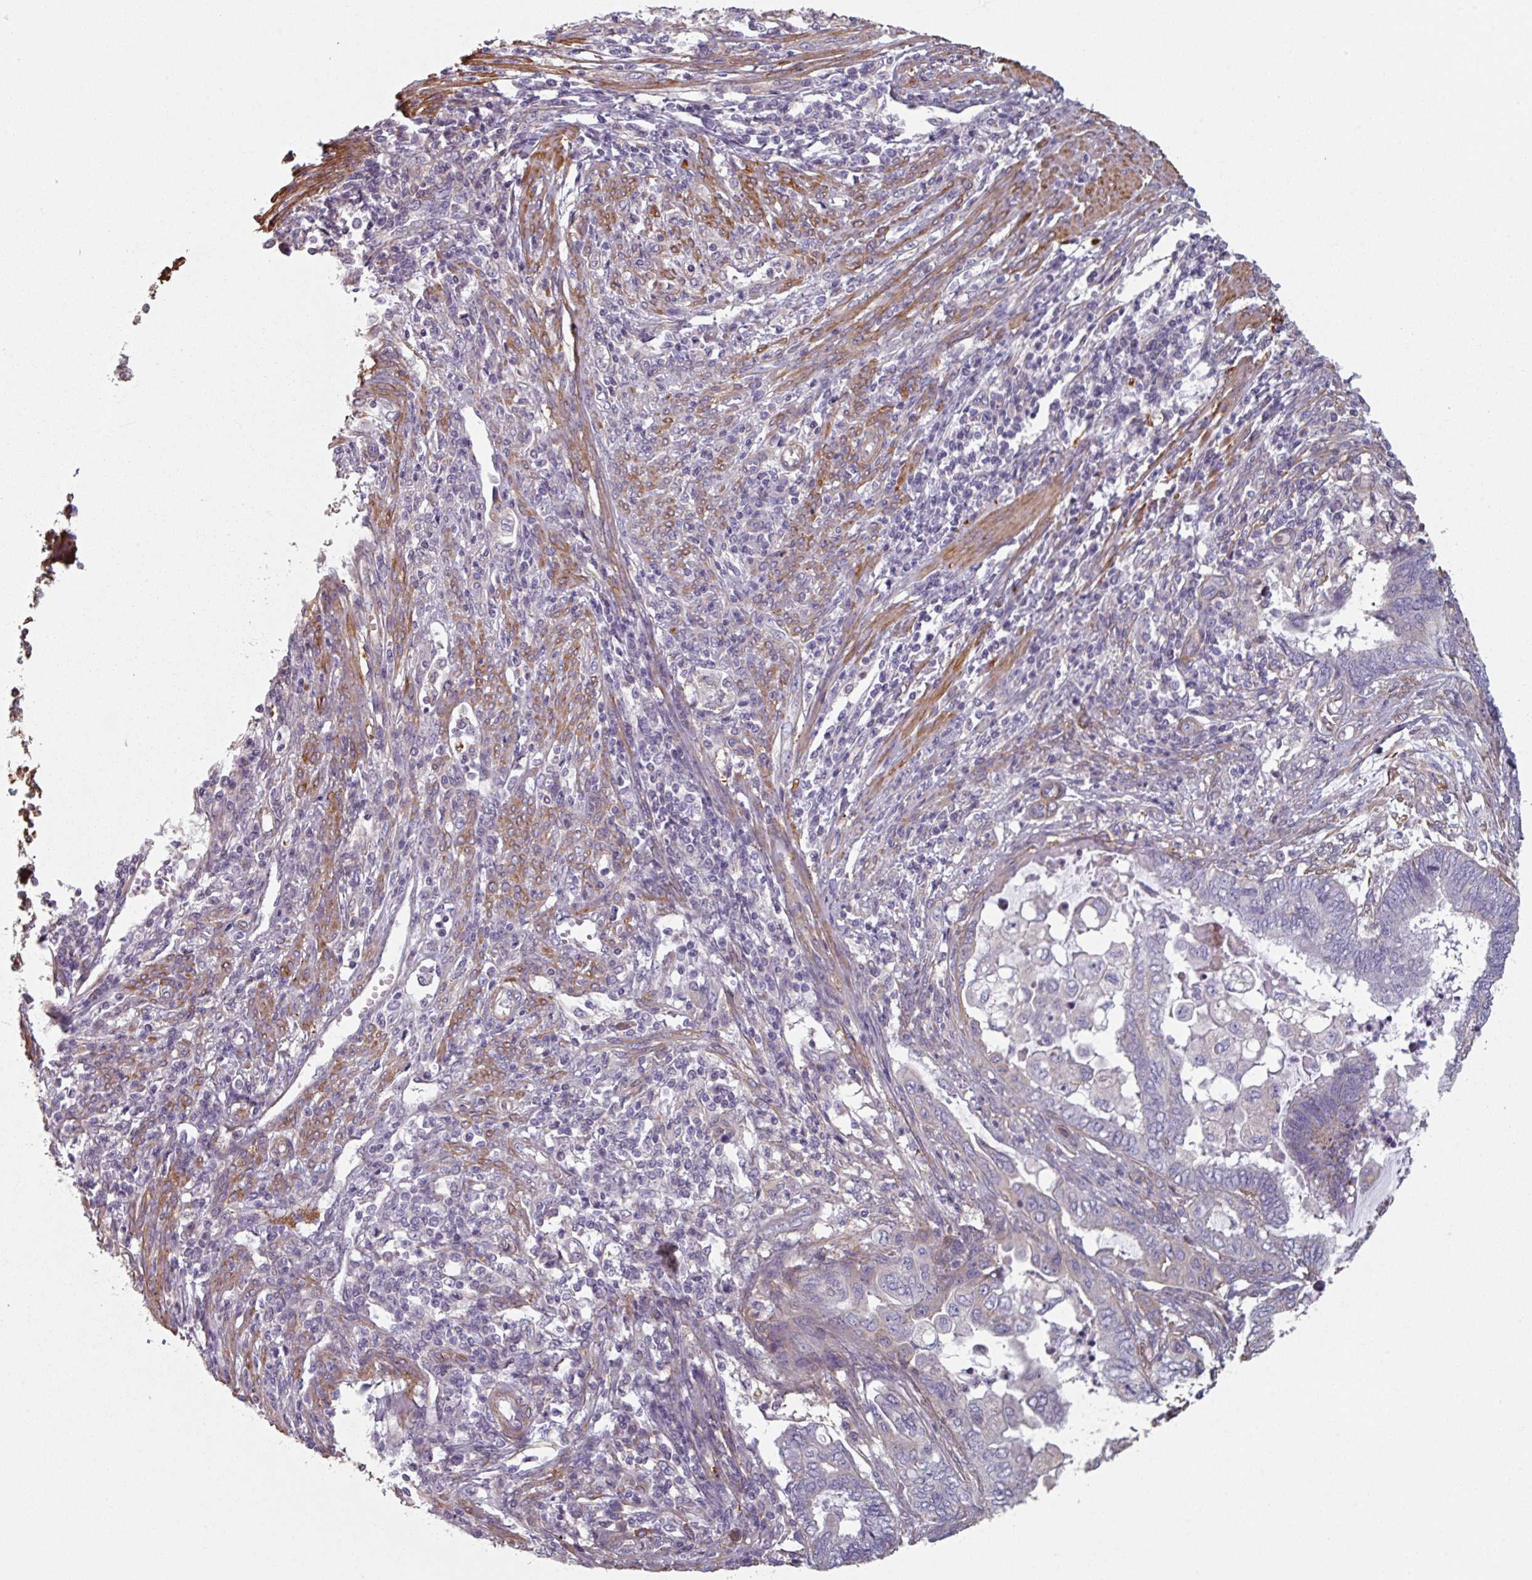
{"staining": {"intensity": "negative", "quantity": "none", "location": "none"}, "tissue": "endometrial cancer", "cell_type": "Tumor cells", "image_type": "cancer", "snomed": [{"axis": "morphology", "description": "Adenocarcinoma, NOS"}, {"axis": "topography", "description": "Uterus"}, {"axis": "topography", "description": "Endometrium"}], "caption": "IHC image of endometrial adenocarcinoma stained for a protein (brown), which exhibits no positivity in tumor cells. (DAB immunohistochemistry, high magnification).", "gene": "GSTA4", "patient": {"sex": "female", "age": 70}}